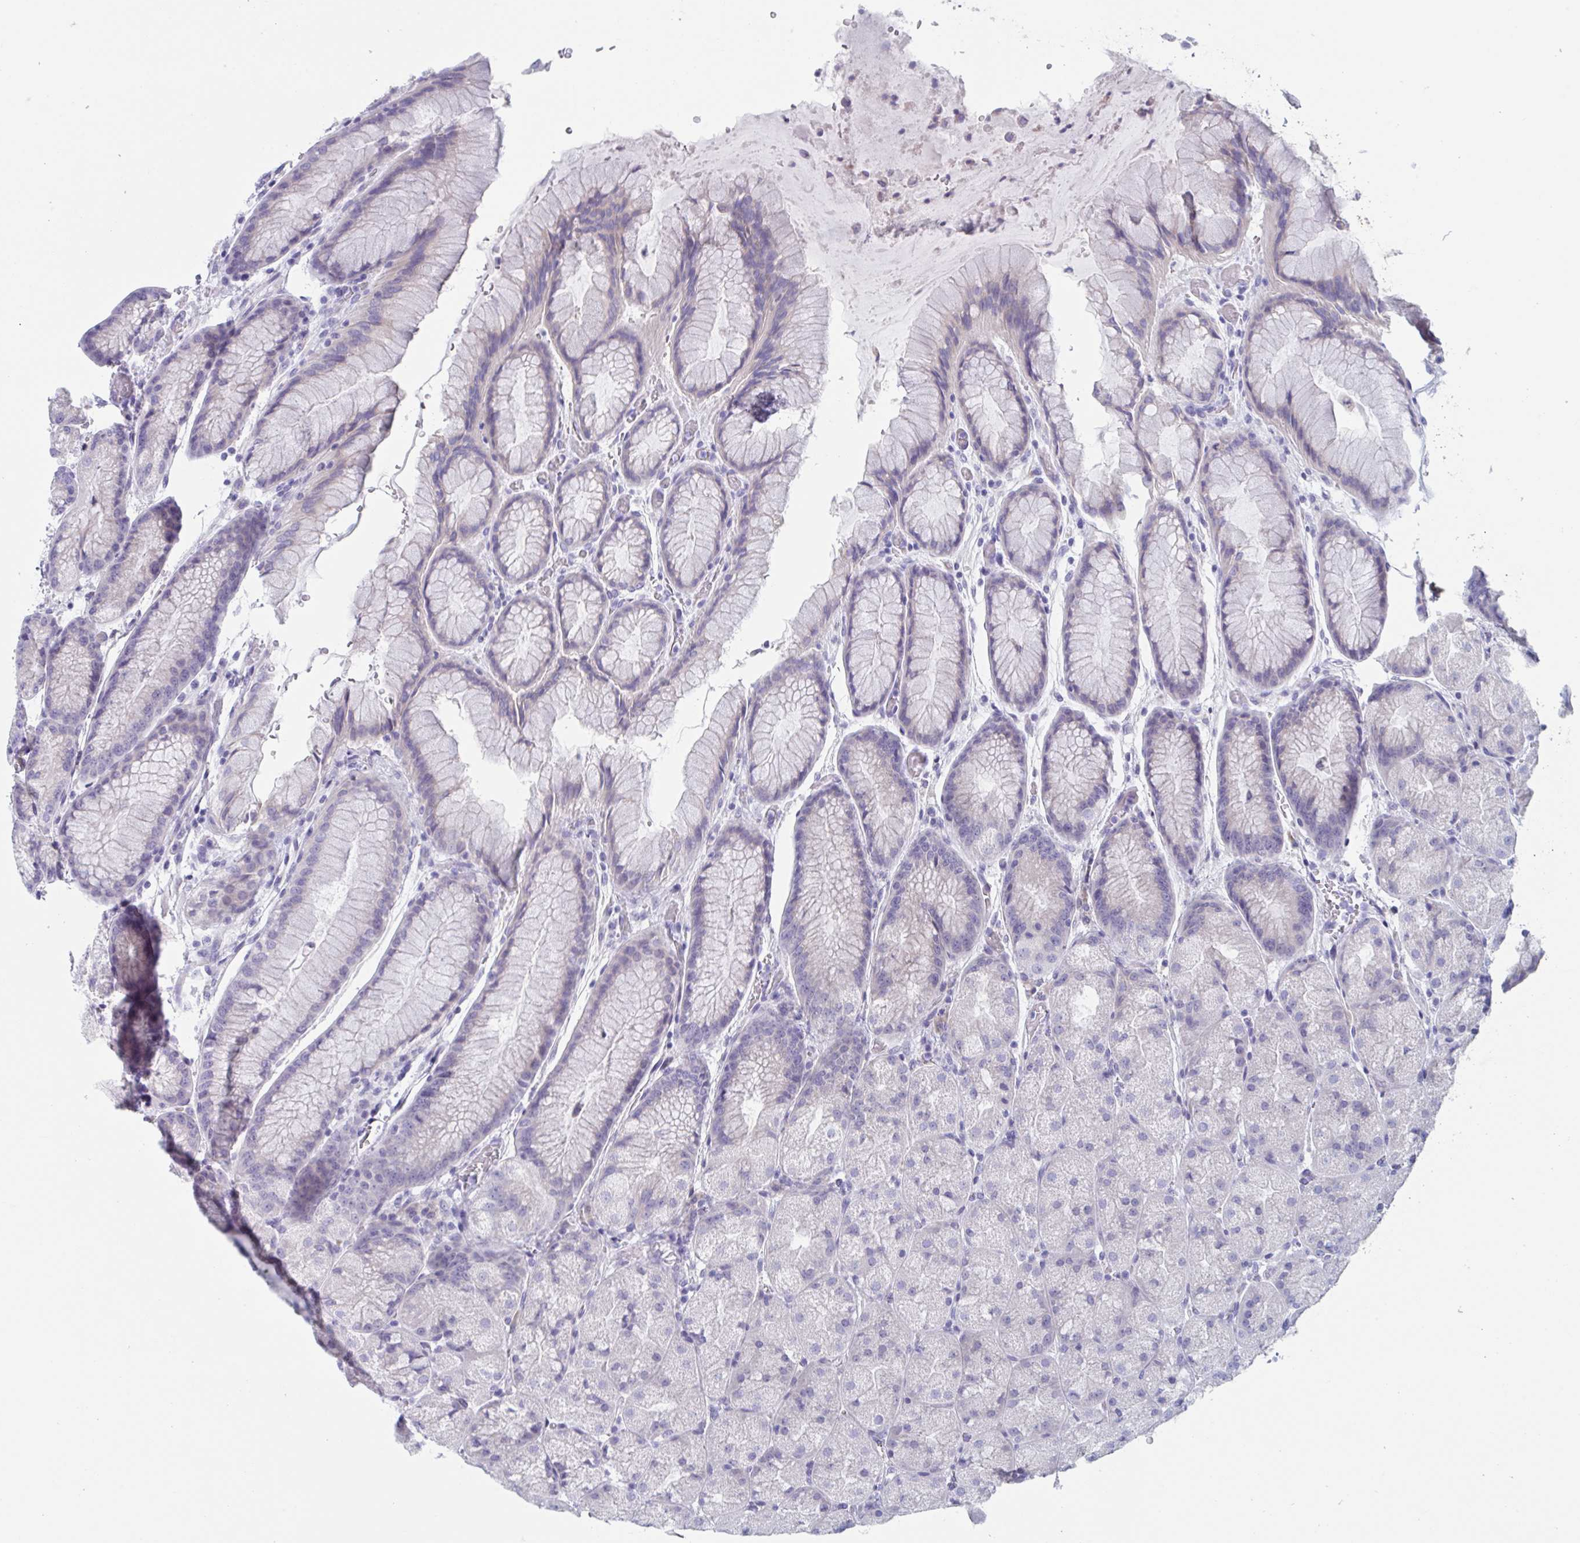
{"staining": {"intensity": "negative", "quantity": "none", "location": "none"}, "tissue": "stomach", "cell_type": "Glandular cells", "image_type": "normal", "snomed": [{"axis": "morphology", "description": "Normal tissue, NOS"}, {"axis": "topography", "description": "Stomach, upper"}, {"axis": "topography", "description": "Stomach"}], "caption": "Immunohistochemistry of normal stomach demonstrates no positivity in glandular cells.", "gene": "HSD11B2", "patient": {"sex": "male", "age": 48}}